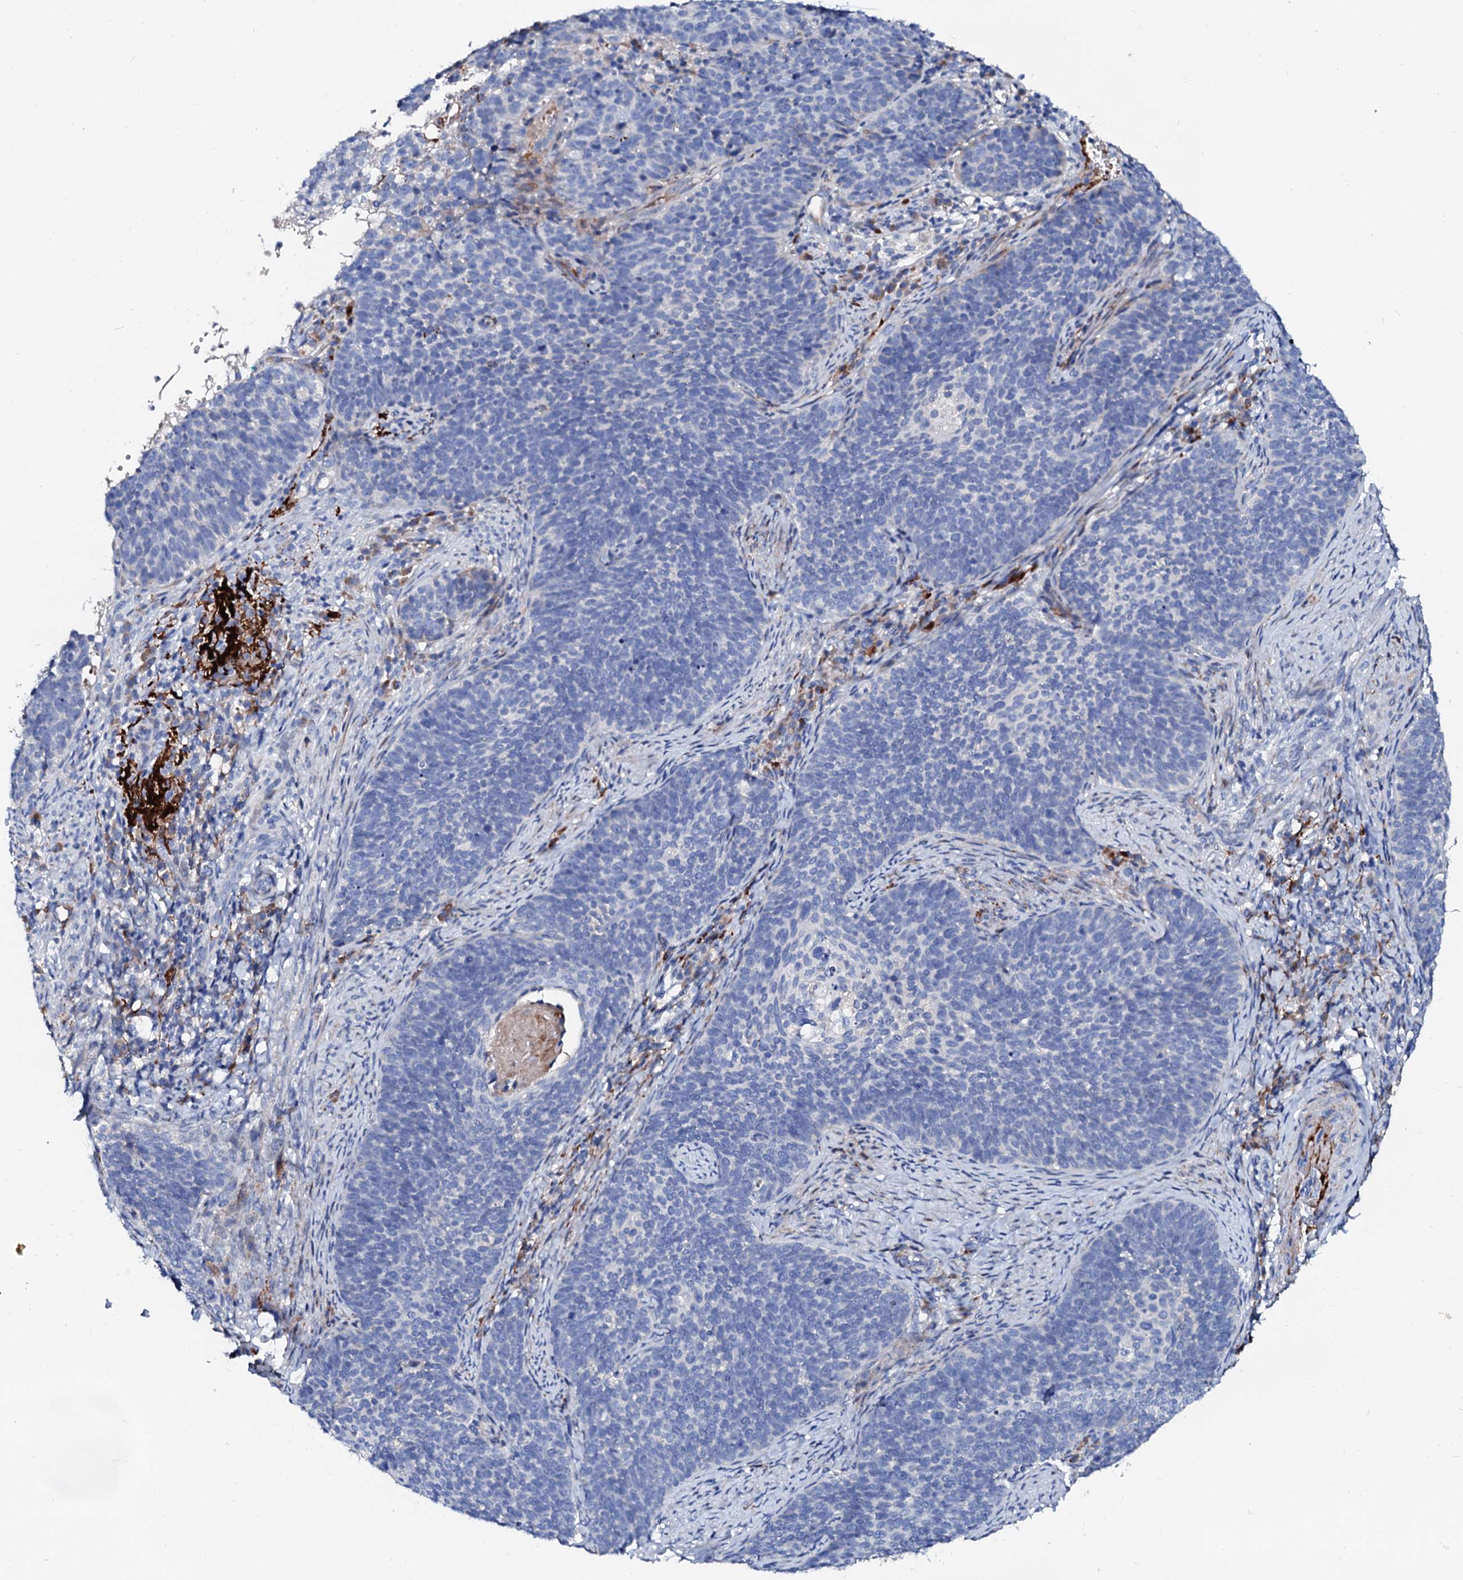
{"staining": {"intensity": "negative", "quantity": "none", "location": "none"}, "tissue": "cervical cancer", "cell_type": "Tumor cells", "image_type": "cancer", "snomed": [{"axis": "morphology", "description": "Normal tissue, NOS"}, {"axis": "morphology", "description": "Squamous cell carcinoma, NOS"}, {"axis": "topography", "description": "Cervix"}], "caption": "Immunohistochemistry histopathology image of neoplastic tissue: cervical cancer stained with DAB reveals no significant protein positivity in tumor cells.", "gene": "SLC10A7", "patient": {"sex": "female", "age": 39}}